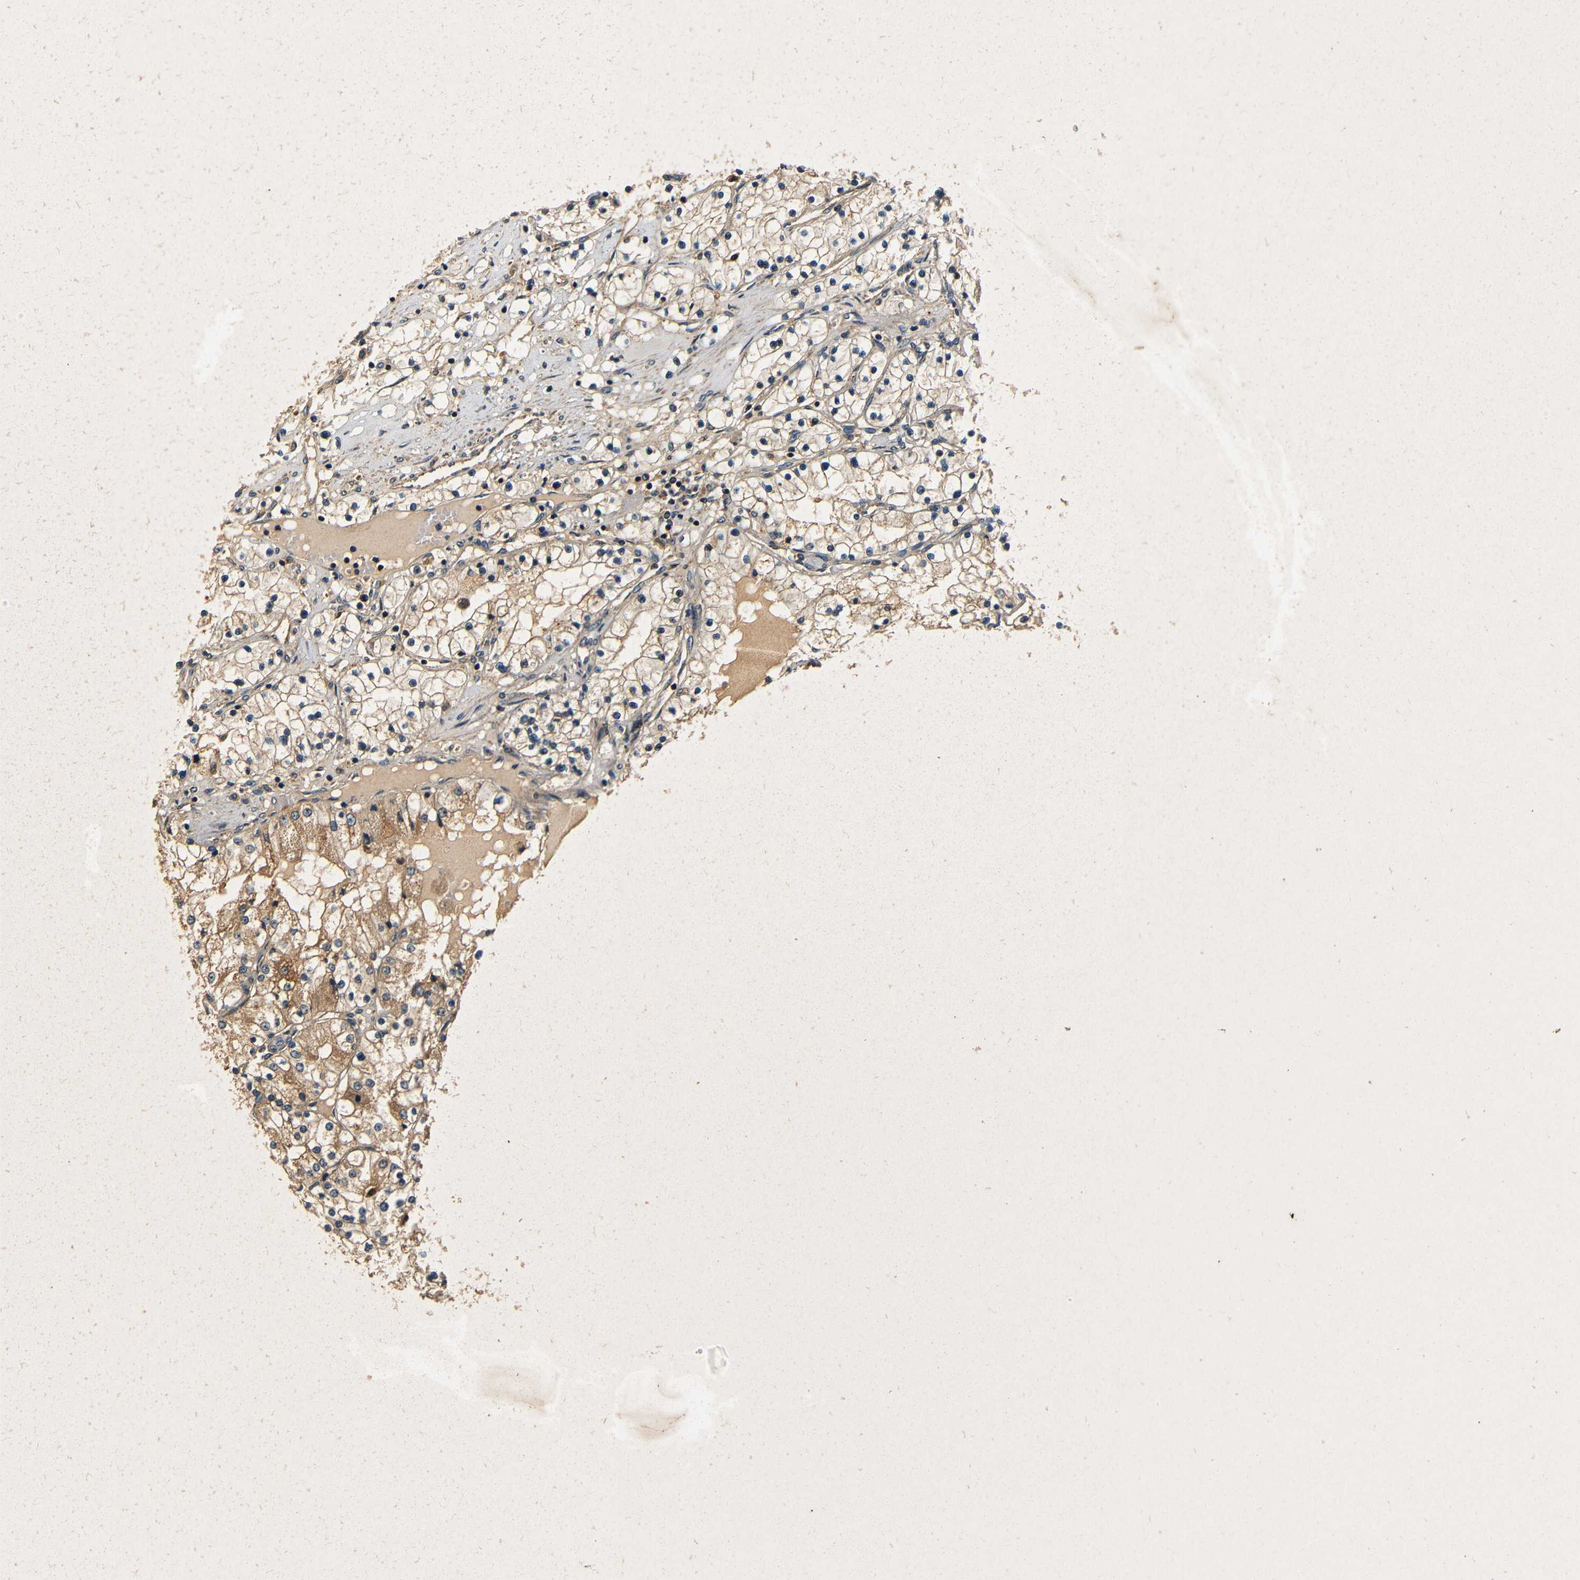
{"staining": {"intensity": "weak", "quantity": ">75%", "location": "cytoplasmic/membranous"}, "tissue": "renal cancer", "cell_type": "Tumor cells", "image_type": "cancer", "snomed": [{"axis": "morphology", "description": "Adenocarcinoma, NOS"}, {"axis": "topography", "description": "Kidney"}], "caption": "Approximately >75% of tumor cells in renal adenocarcinoma show weak cytoplasmic/membranous protein positivity as visualized by brown immunohistochemical staining.", "gene": "MTX1", "patient": {"sex": "male", "age": 68}}